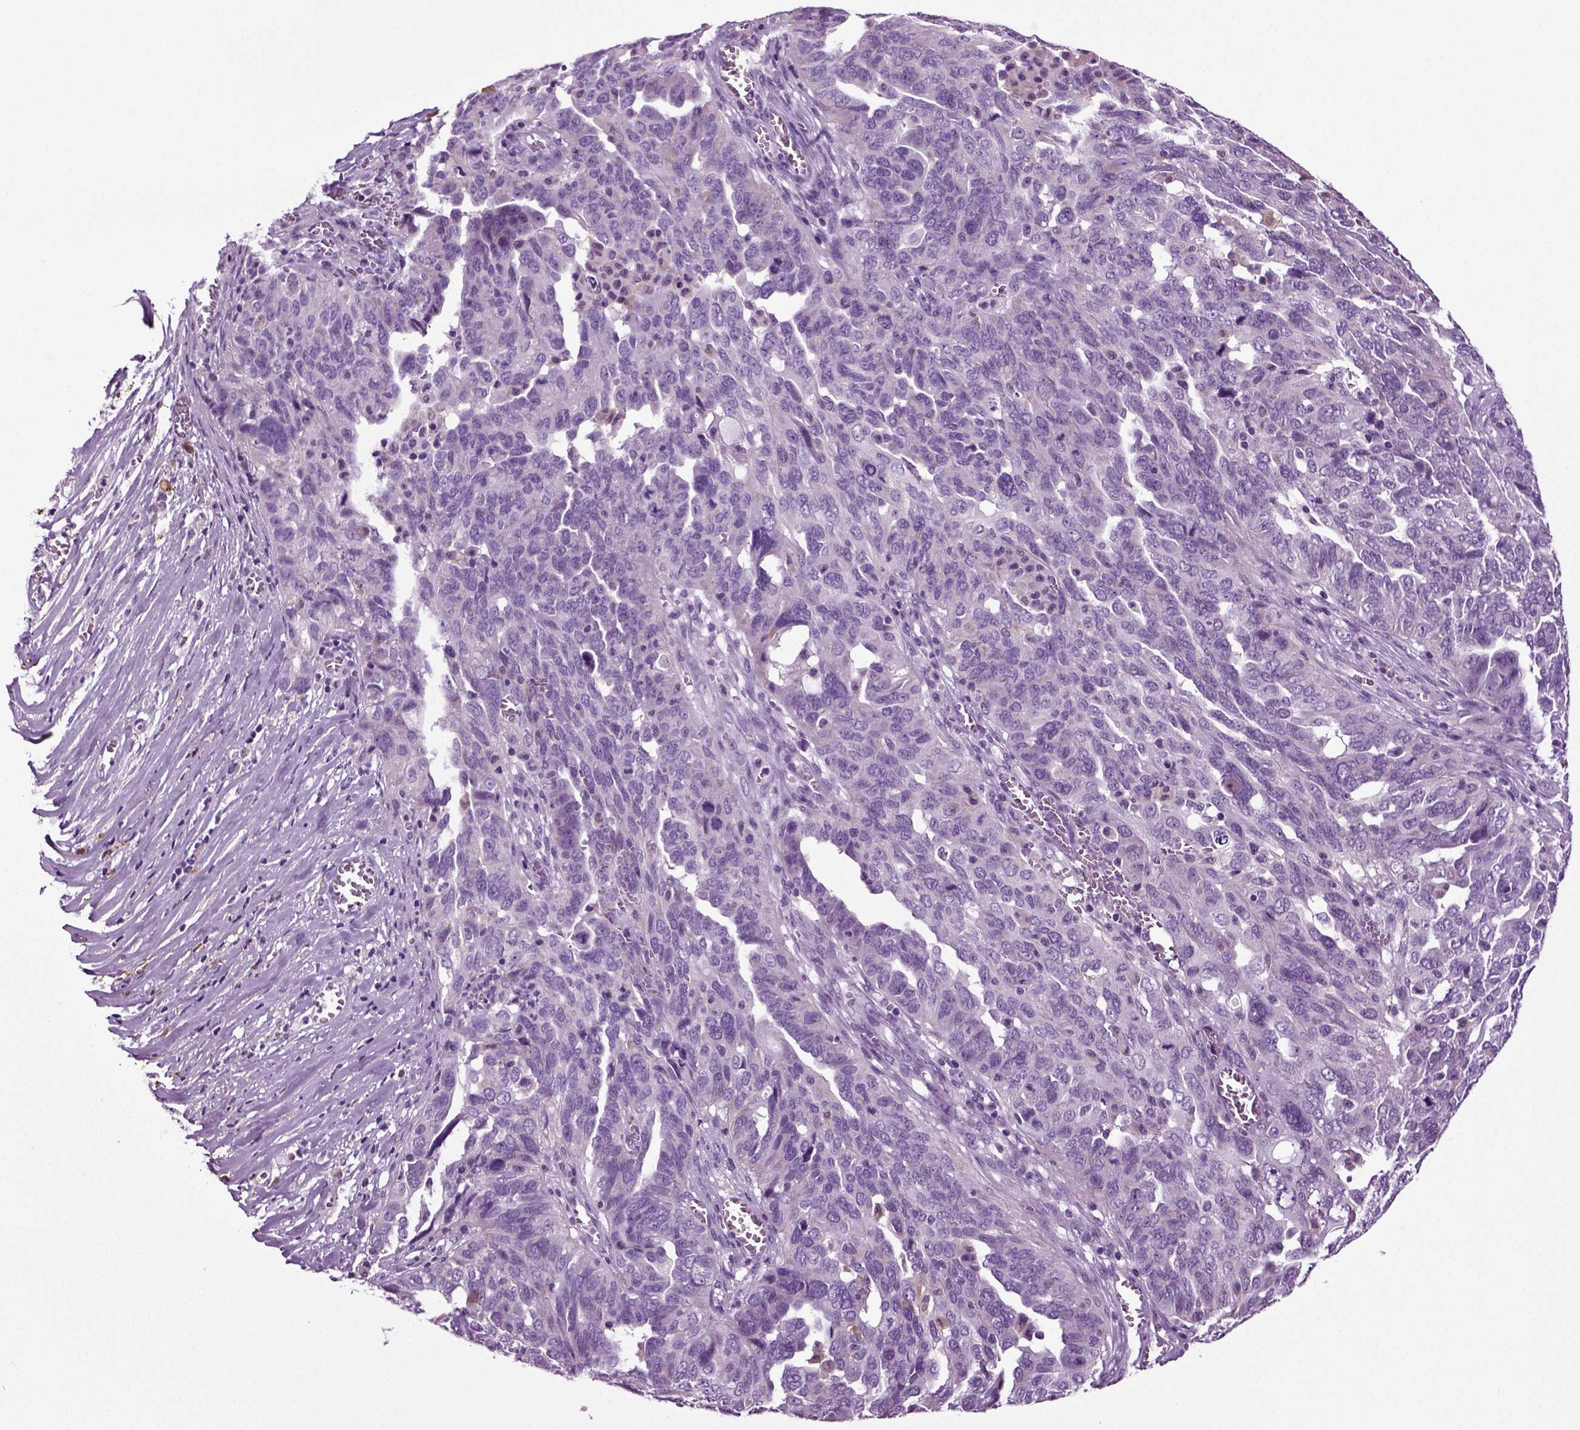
{"staining": {"intensity": "negative", "quantity": "none", "location": "none"}, "tissue": "ovarian cancer", "cell_type": "Tumor cells", "image_type": "cancer", "snomed": [{"axis": "morphology", "description": "Carcinoma, endometroid"}, {"axis": "topography", "description": "Soft tissue"}, {"axis": "topography", "description": "Ovary"}], "caption": "IHC histopathology image of neoplastic tissue: human endometroid carcinoma (ovarian) stained with DAB shows no significant protein expression in tumor cells.", "gene": "DNAH10", "patient": {"sex": "female", "age": 52}}